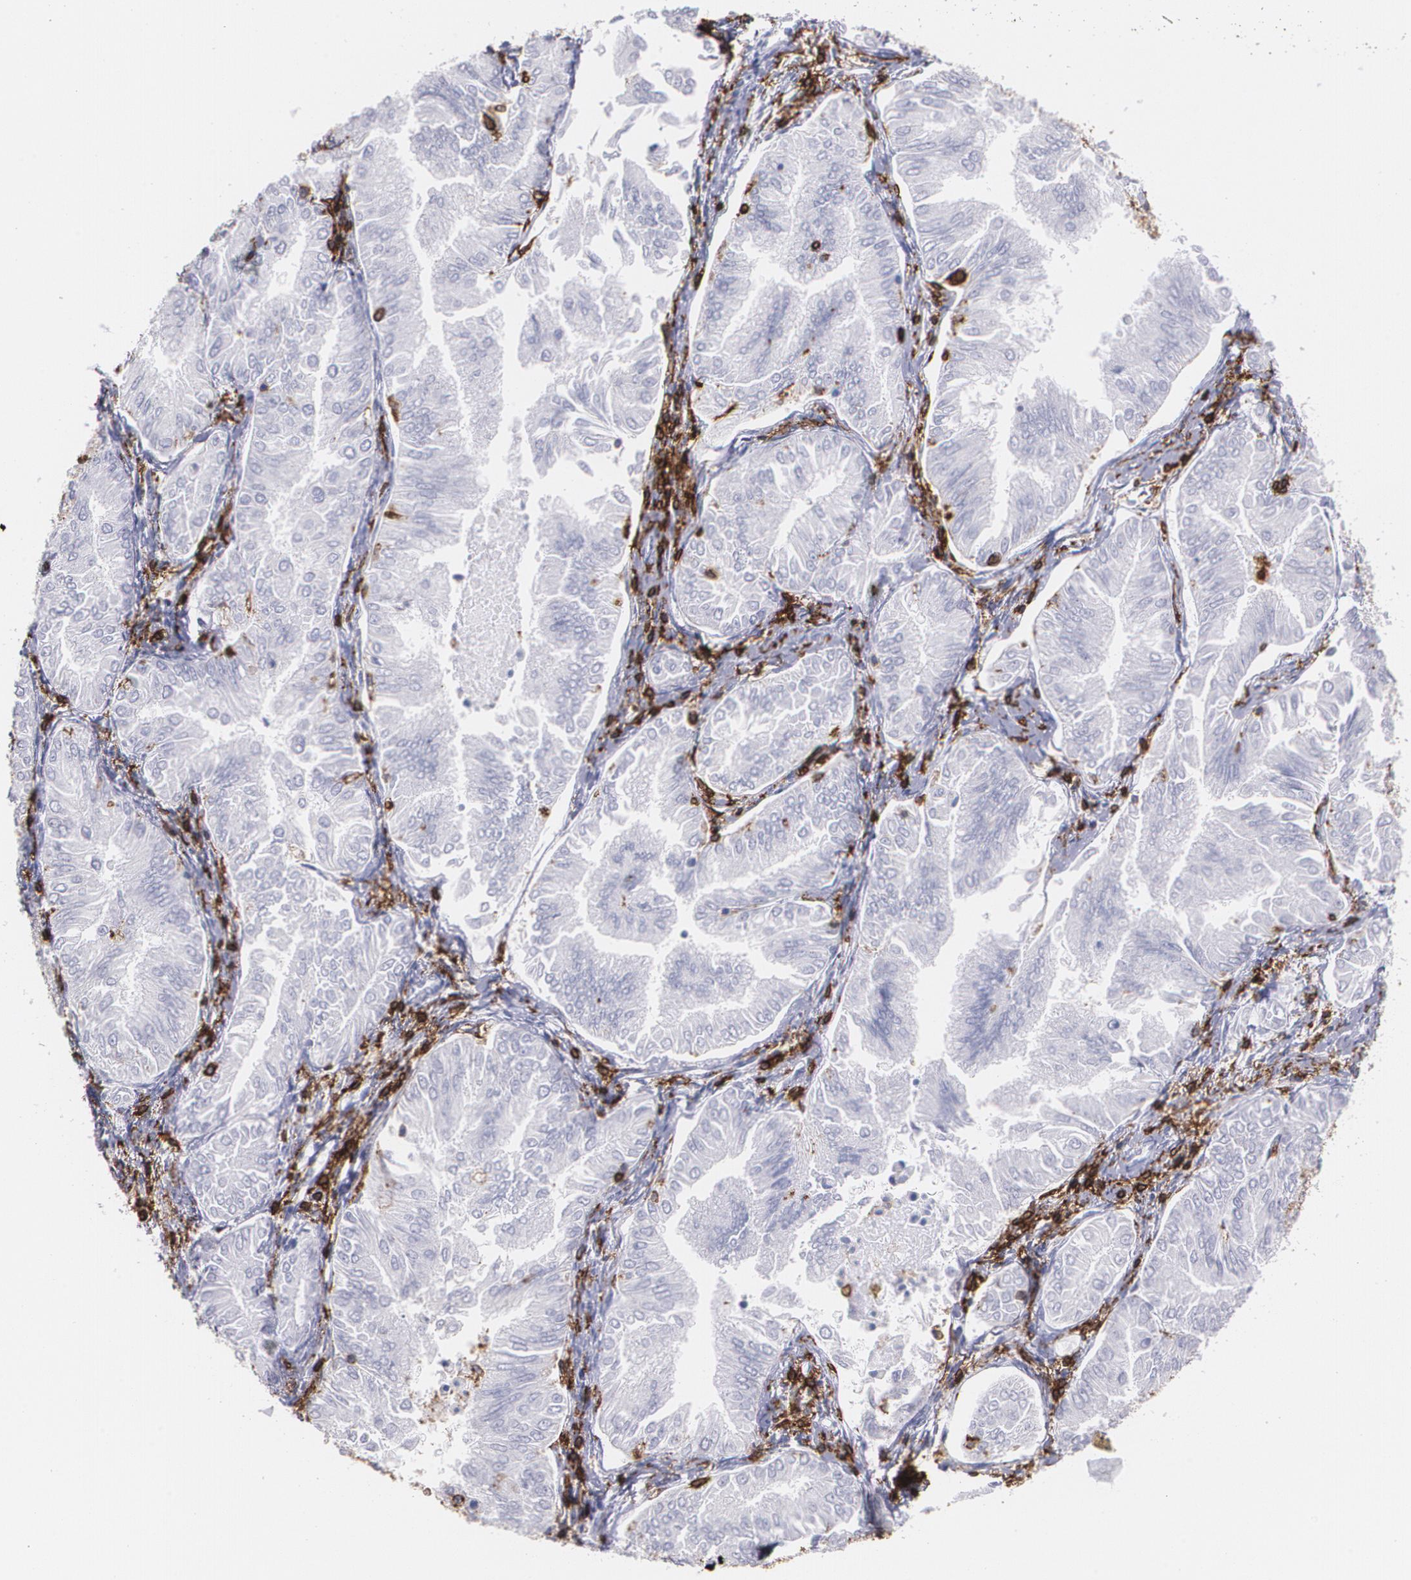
{"staining": {"intensity": "negative", "quantity": "none", "location": "none"}, "tissue": "endometrial cancer", "cell_type": "Tumor cells", "image_type": "cancer", "snomed": [{"axis": "morphology", "description": "Adenocarcinoma, NOS"}, {"axis": "topography", "description": "Endometrium"}], "caption": "There is no significant staining in tumor cells of endometrial cancer (adenocarcinoma).", "gene": "PTPRC", "patient": {"sex": "female", "age": 53}}